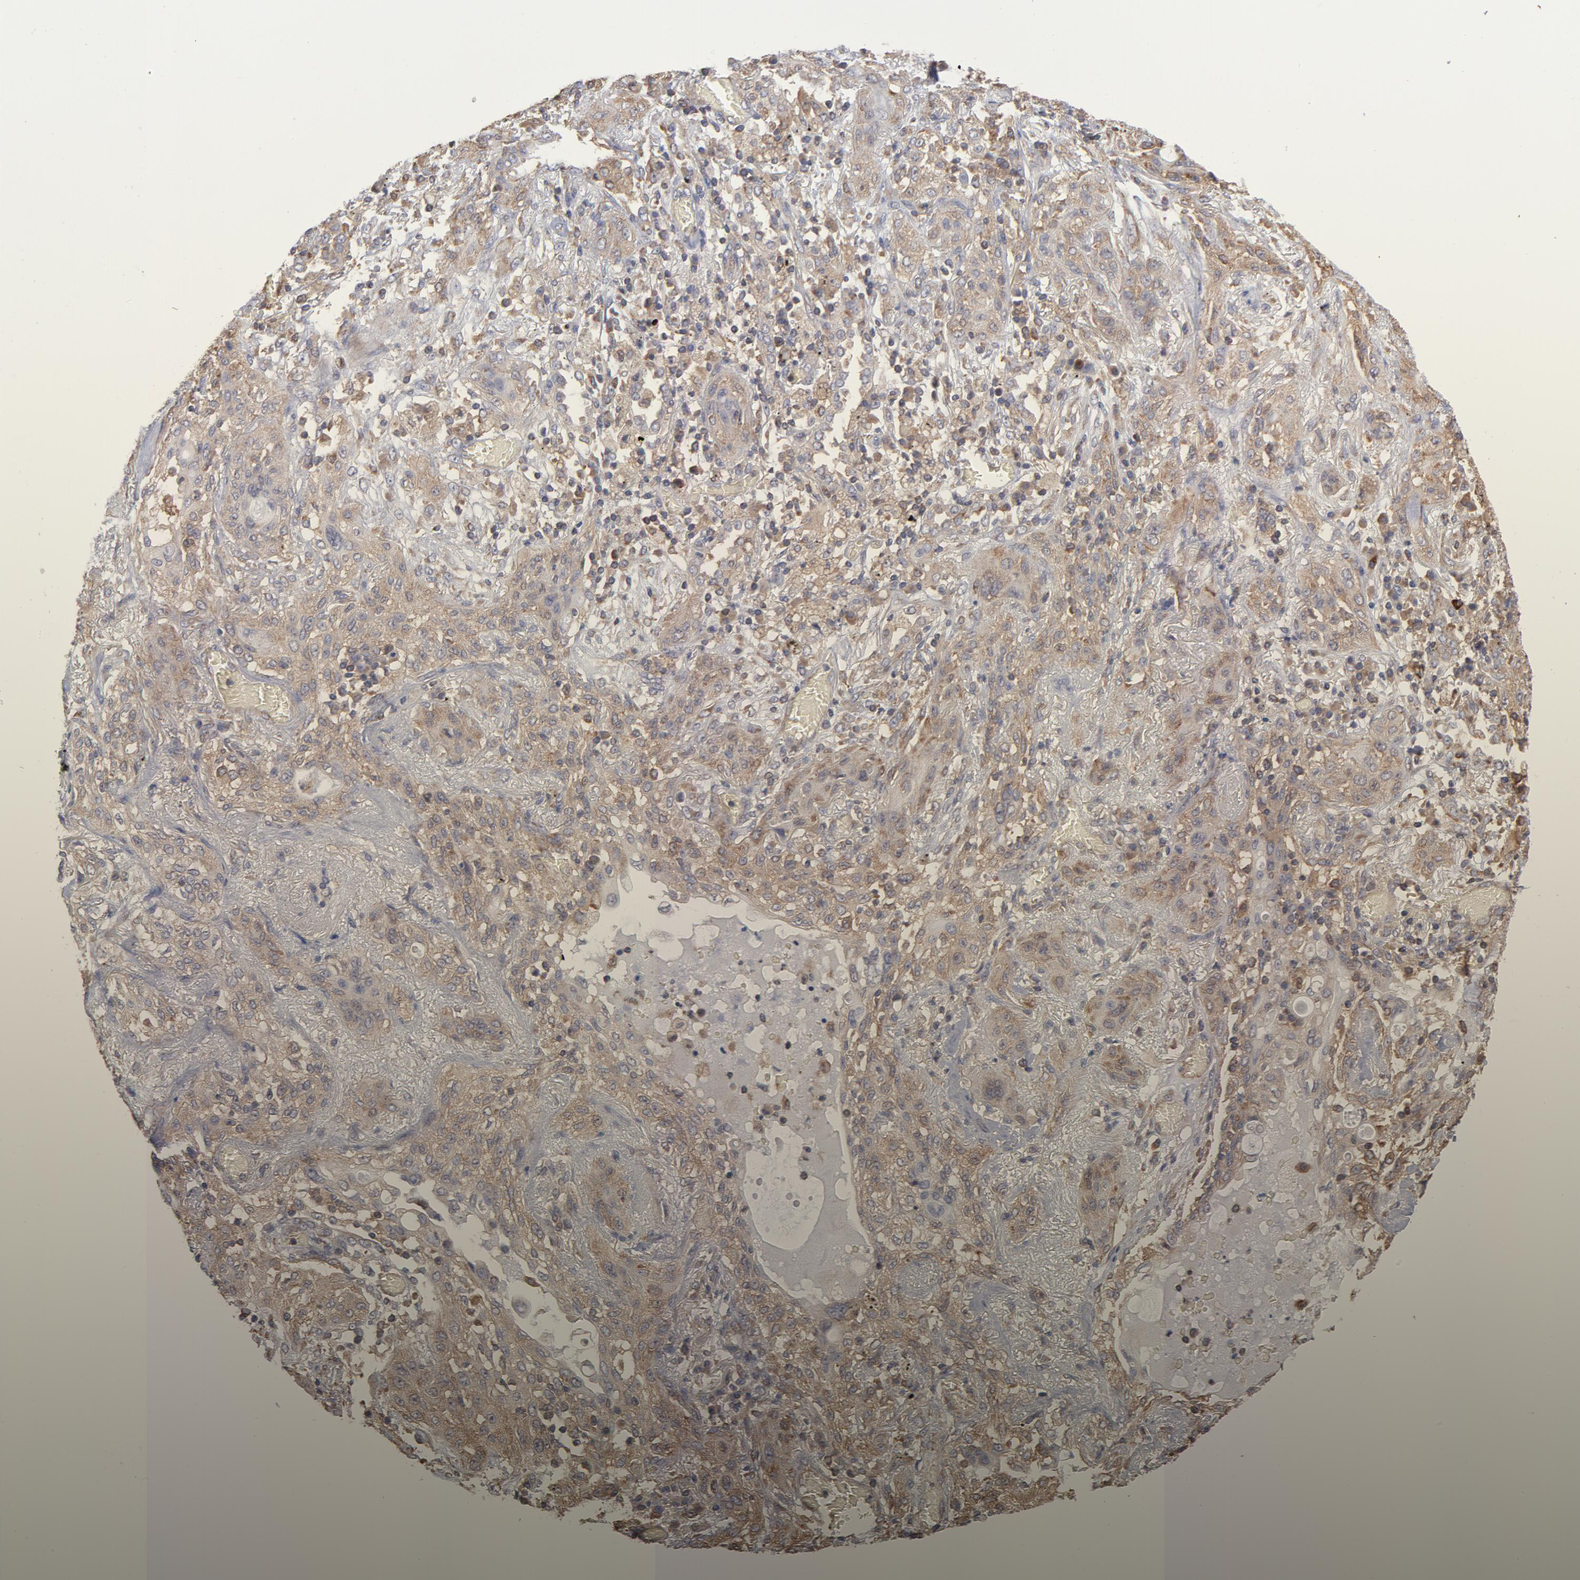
{"staining": {"intensity": "weak", "quantity": "25%-75%", "location": "cytoplasmic/membranous"}, "tissue": "lung cancer", "cell_type": "Tumor cells", "image_type": "cancer", "snomed": [{"axis": "morphology", "description": "Squamous cell carcinoma, NOS"}, {"axis": "topography", "description": "Lung"}], "caption": "IHC micrograph of human lung cancer stained for a protein (brown), which reveals low levels of weak cytoplasmic/membranous positivity in approximately 25%-75% of tumor cells.", "gene": "MAPRE1", "patient": {"sex": "female", "age": 47}}